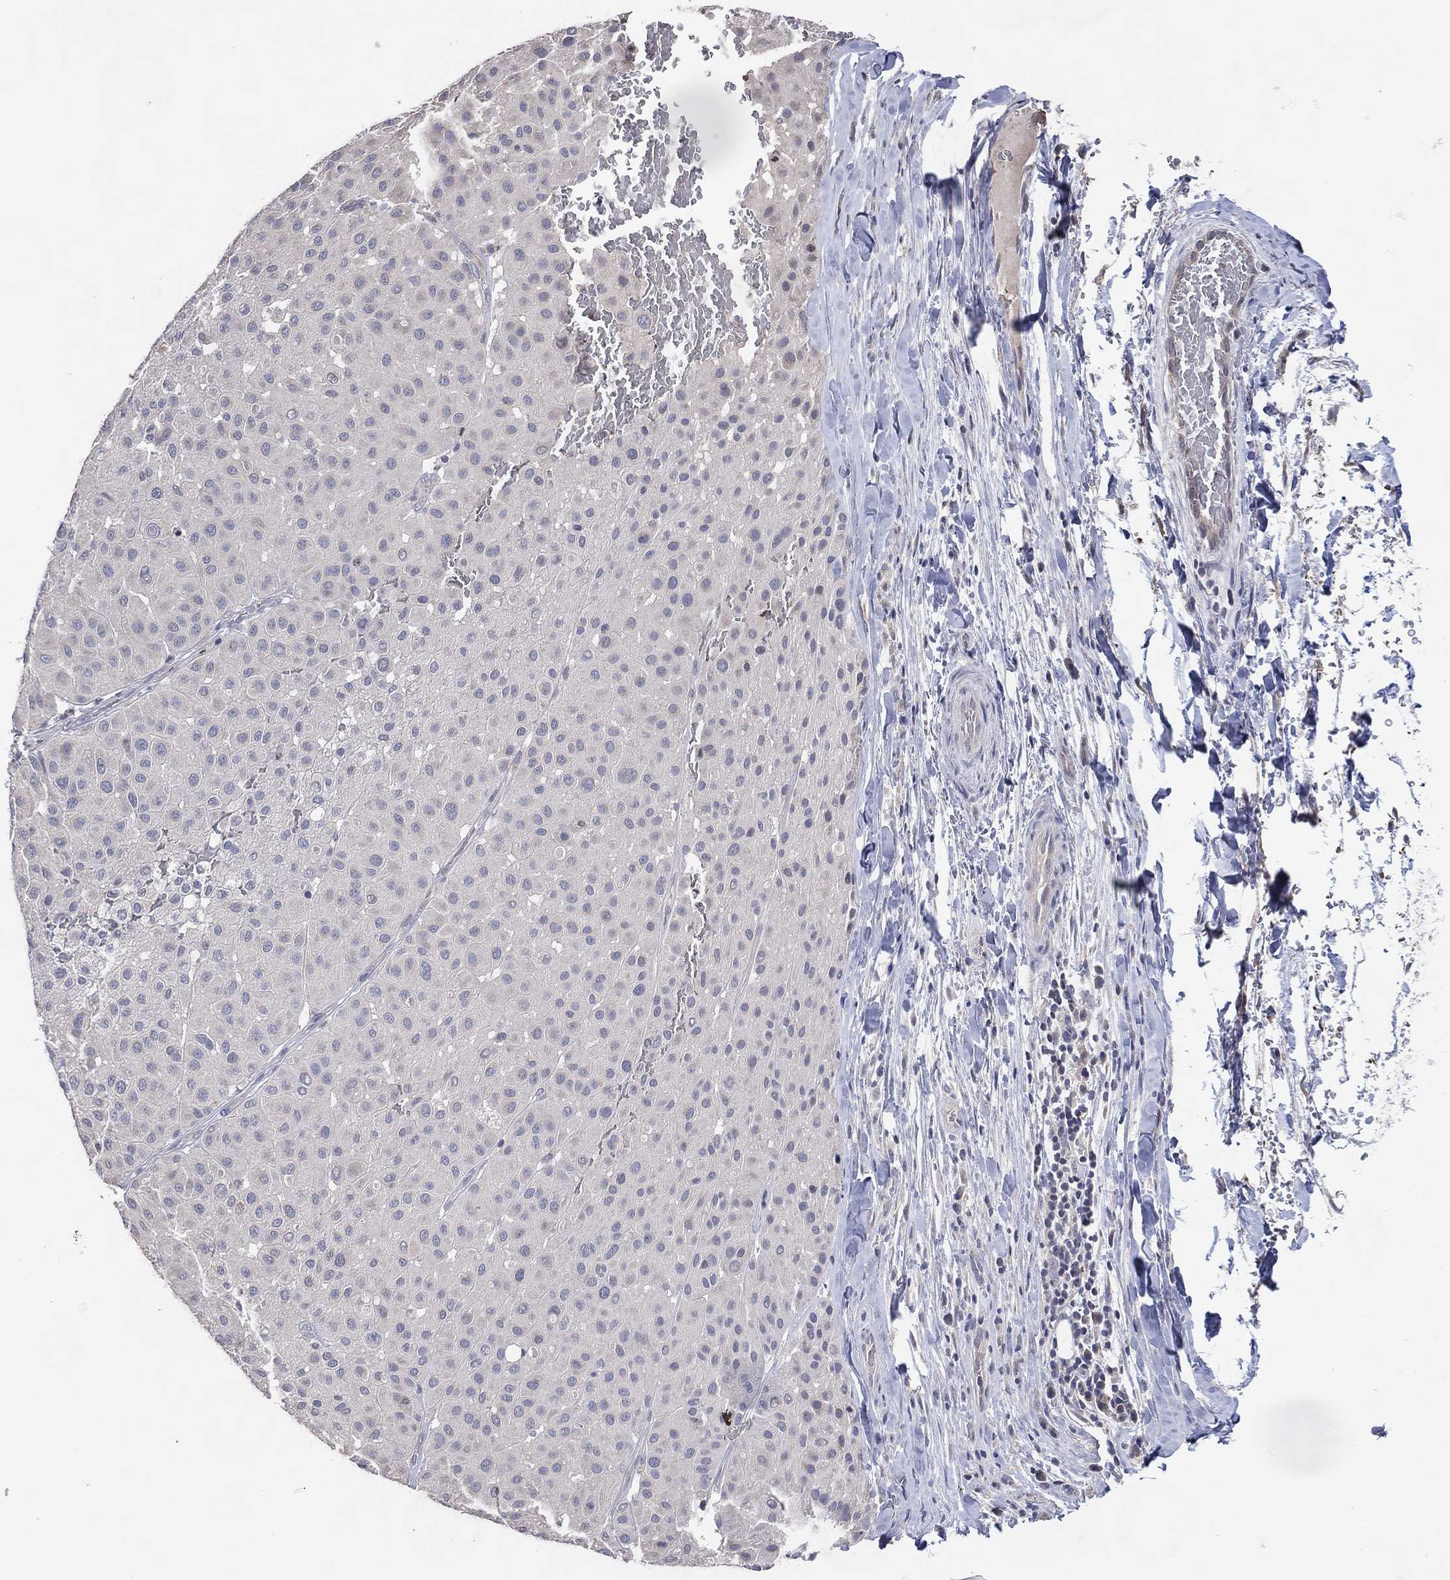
{"staining": {"intensity": "negative", "quantity": "none", "location": "none"}, "tissue": "melanoma", "cell_type": "Tumor cells", "image_type": "cancer", "snomed": [{"axis": "morphology", "description": "Malignant melanoma, Metastatic site"}, {"axis": "topography", "description": "Smooth muscle"}], "caption": "Immunohistochemical staining of melanoma demonstrates no significant staining in tumor cells.", "gene": "DNAH7", "patient": {"sex": "male", "age": 41}}